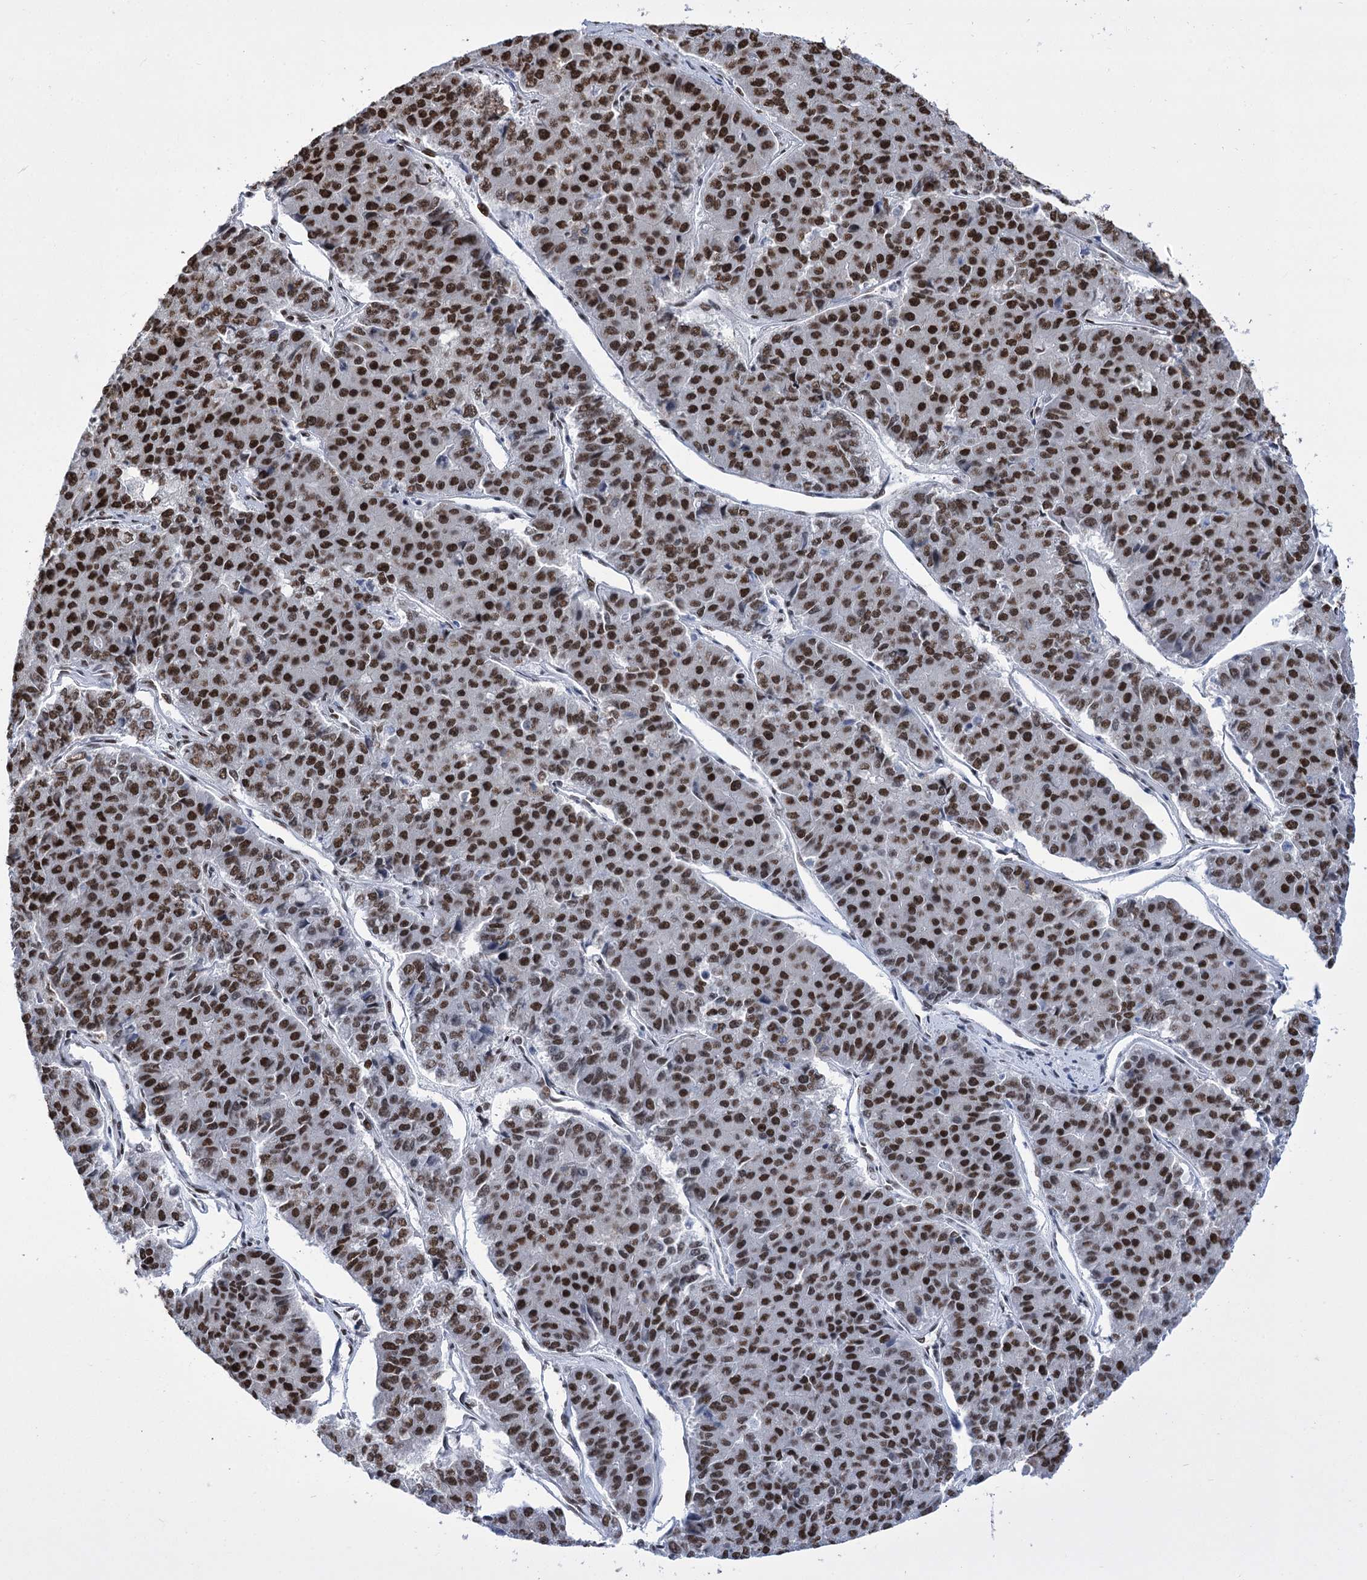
{"staining": {"intensity": "moderate", "quantity": ">75%", "location": "nuclear"}, "tissue": "pancreatic cancer", "cell_type": "Tumor cells", "image_type": "cancer", "snomed": [{"axis": "morphology", "description": "Adenocarcinoma, NOS"}, {"axis": "topography", "description": "Pancreas"}], "caption": "This photomicrograph displays IHC staining of human adenocarcinoma (pancreatic), with medium moderate nuclear positivity in about >75% of tumor cells.", "gene": "POU4F3", "patient": {"sex": "male", "age": 50}}